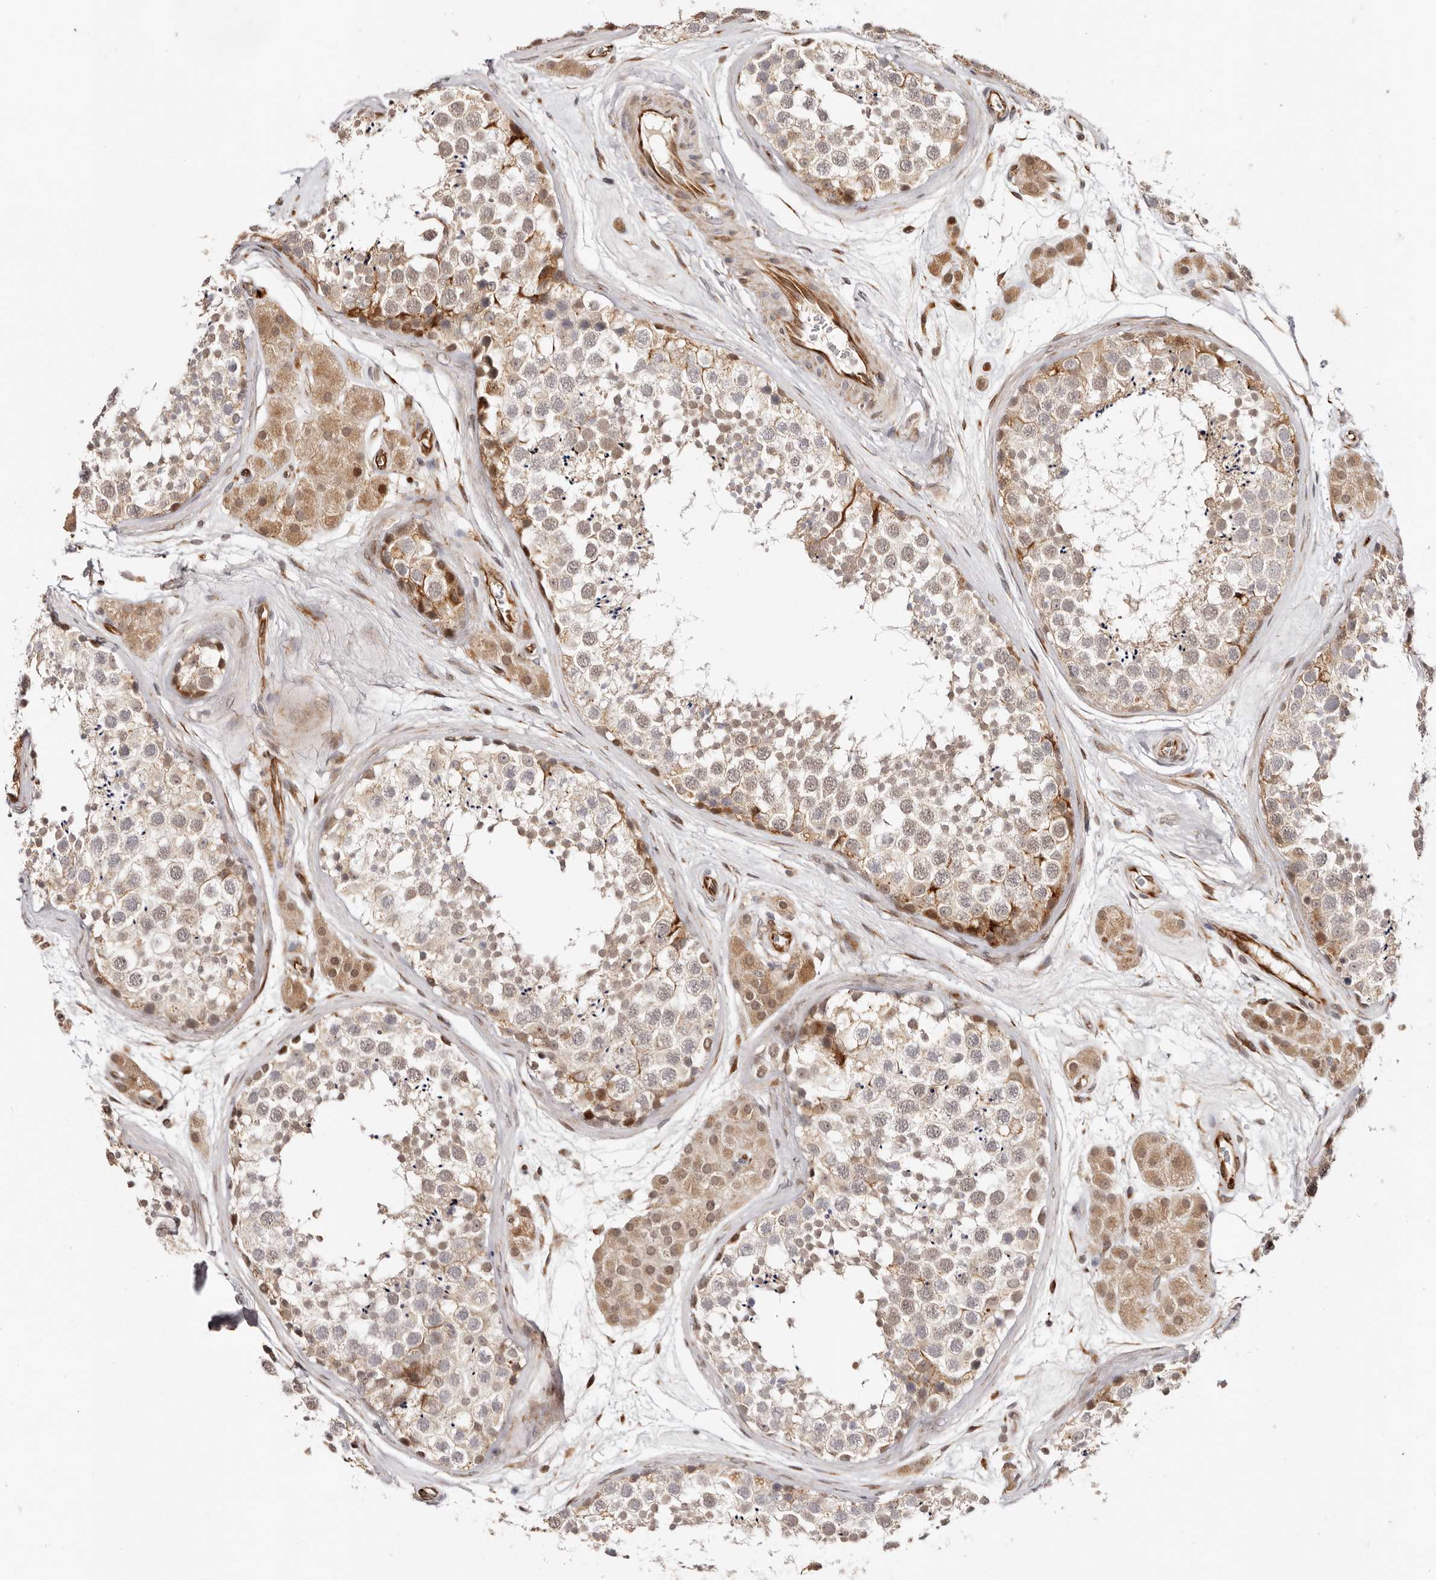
{"staining": {"intensity": "moderate", "quantity": "25%-75%", "location": "cytoplasmic/membranous,nuclear"}, "tissue": "testis", "cell_type": "Cells in seminiferous ducts", "image_type": "normal", "snomed": [{"axis": "morphology", "description": "Normal tissue, NOS"}, {"axis": "topography", "description": "Testis"}], "caption": "The image displays staining of normal testis, revealing moderate cytoplasmic/membranous,nuclear protein staining (brown color) within cells in seminiferous ducts. (DAB (3,3'-diaminobenzidine) IHC with brightfield microscopy, high magnification).", "gene": "BCL2L15", "patient": {"sex": "male", "age": 56}}